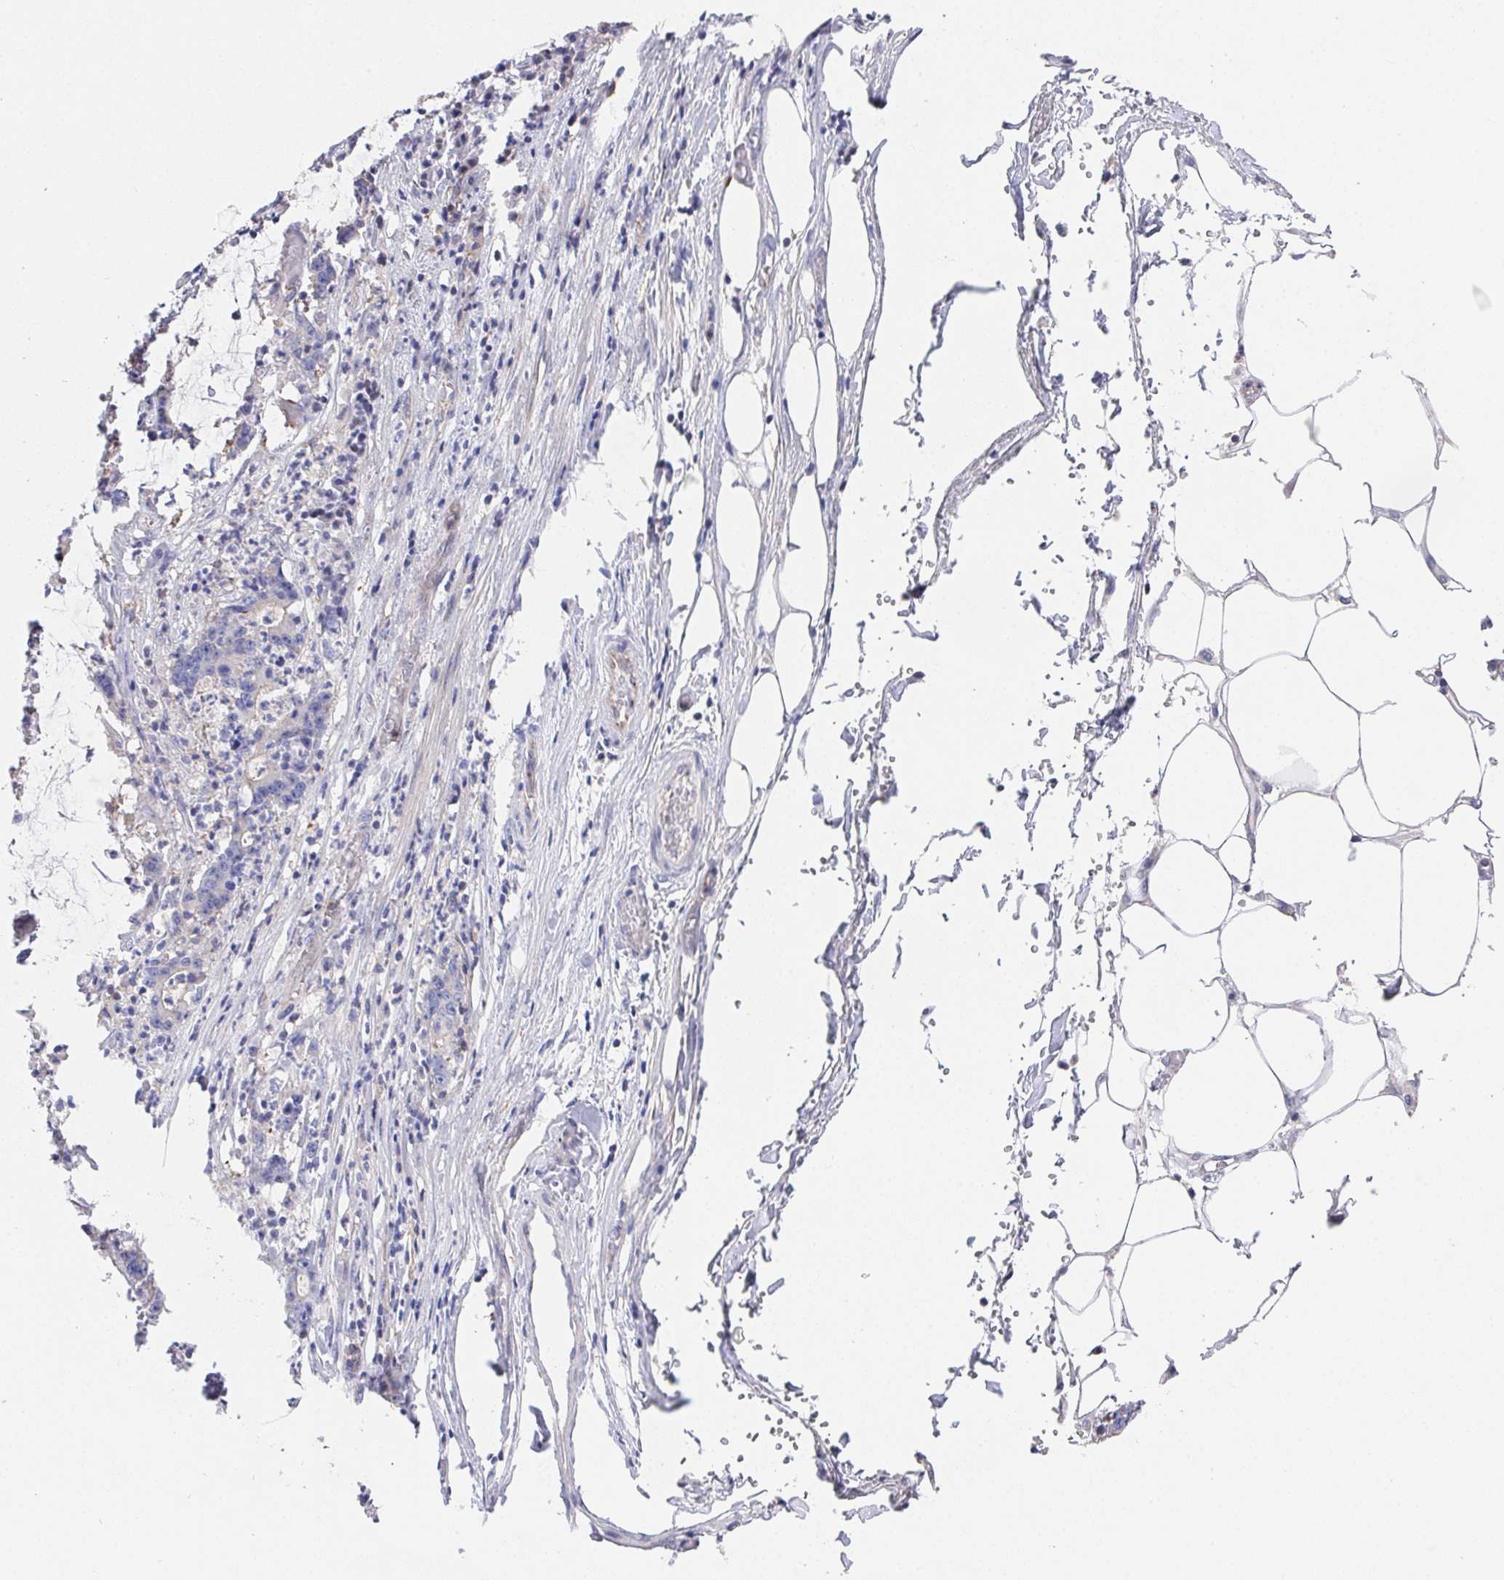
{"staining": {"intensity": "negative", "quantity": "none", "location": "none"}, "tissue": "stomach cancer", "cell_type": "Tumor cells", "image_type": "cancer", "snomed": [{"axis": "morphology", "description": "Adenocarcinoma, NOS"}, {"axis": "topography", "description": "Stomach, upper"}], "caption": "Tumor cells show no significant staining in stomach adenocarcinoma.", "gene": "PRG3", "patient": {"sex": "male", "age": 68}}